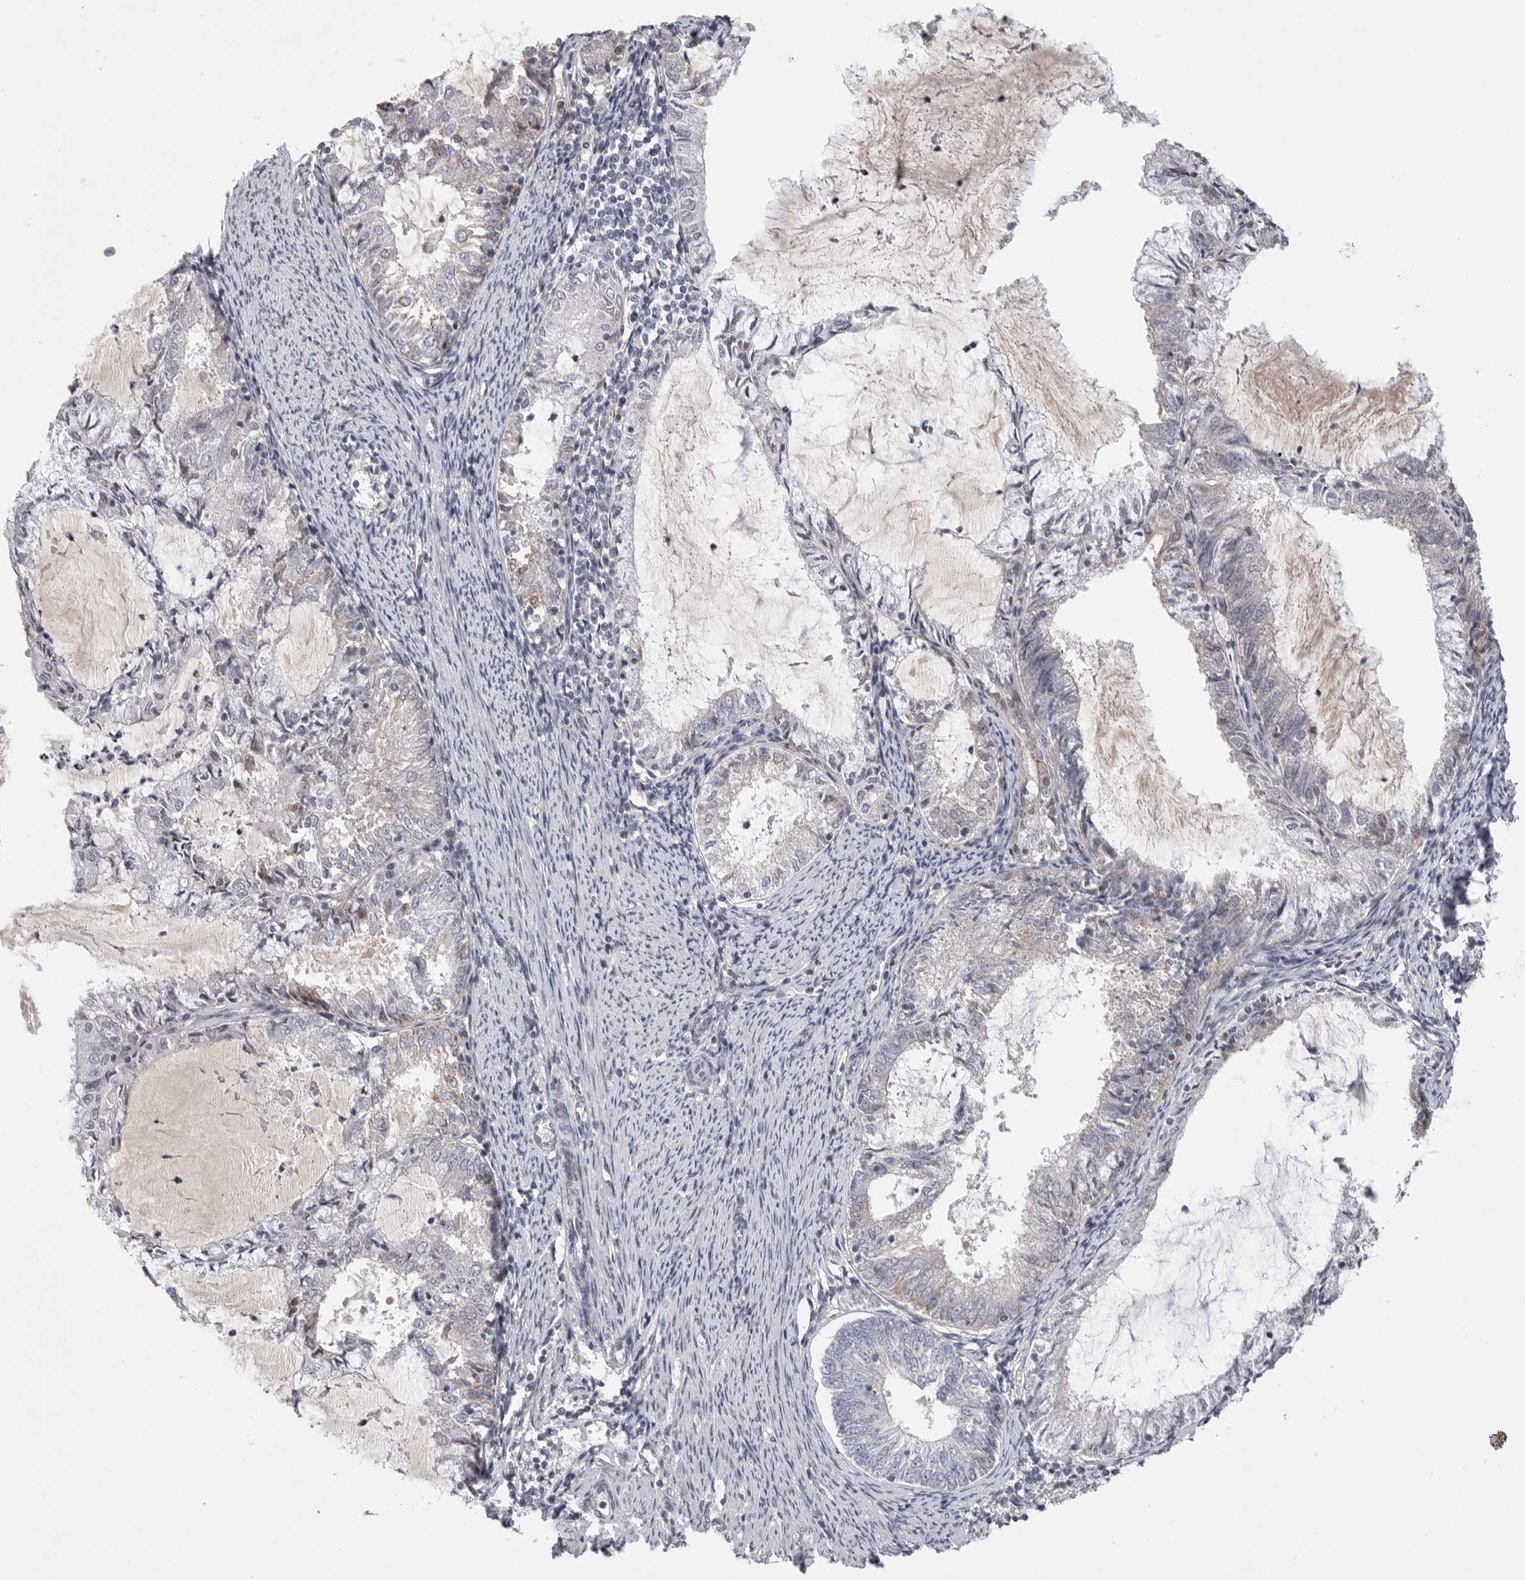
{"staining": {"intensity": "negative", "quantity": "none", "location": "none"}, "tissue": "endometrial cancer", "cell_type": "Tumor cells", "image_type": "cancer", "snomed": [{"axis": "morphology", "description": "Adenocarcinoma, NOS"}, {"axis": "topography", "description": "Endometrium"}], "caption": "Immunohistochemistry (IHC) histopathology image of neoplastic tissue: human endometrial cancer stained with DAB demonstrates no significant protein positivity in tumor cells. (Brightfield microscopy of DAB (3,3'-diaminobenzidine) IHC at high magnification).", "gene": "FBXO43", "patient": {"sex": "female", "age": 57}}